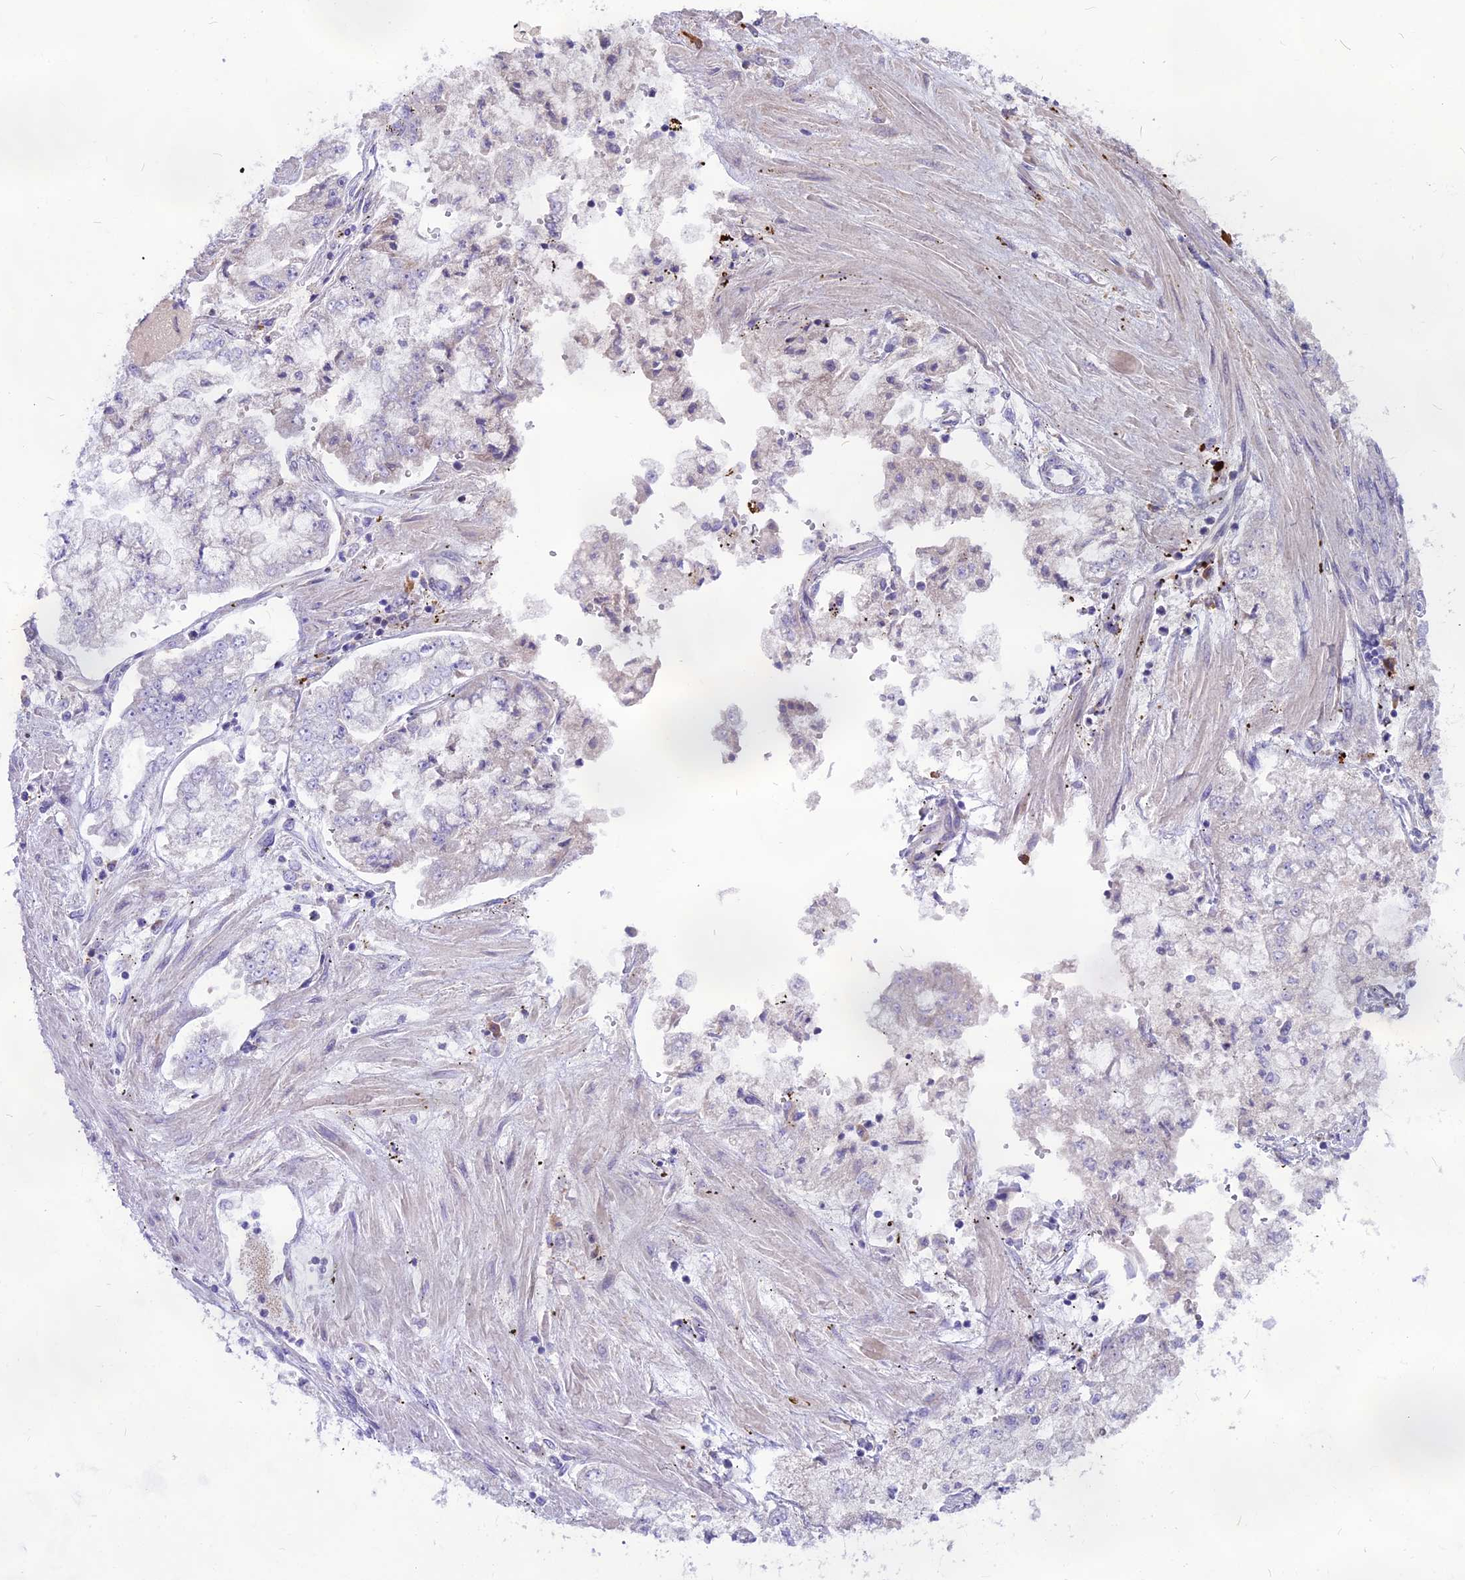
{"staining": {"intensity": "negative", "quantity": "none", "location": "none"}, "tissue": "stomach cancer", "cell_type": "Tumor cells", "image_type": "cancer", "snomed": [{"axis": "morphology", "description": "Adenocarcinoma, NOS"}, {"axis": "topography", "description": "Stomach"}], "caption": "There is no significant staining in tumor cells of adenocarcinoma (stomach).", "gene": "THRSP", "patient": {"sex": "male", "age": 76}}